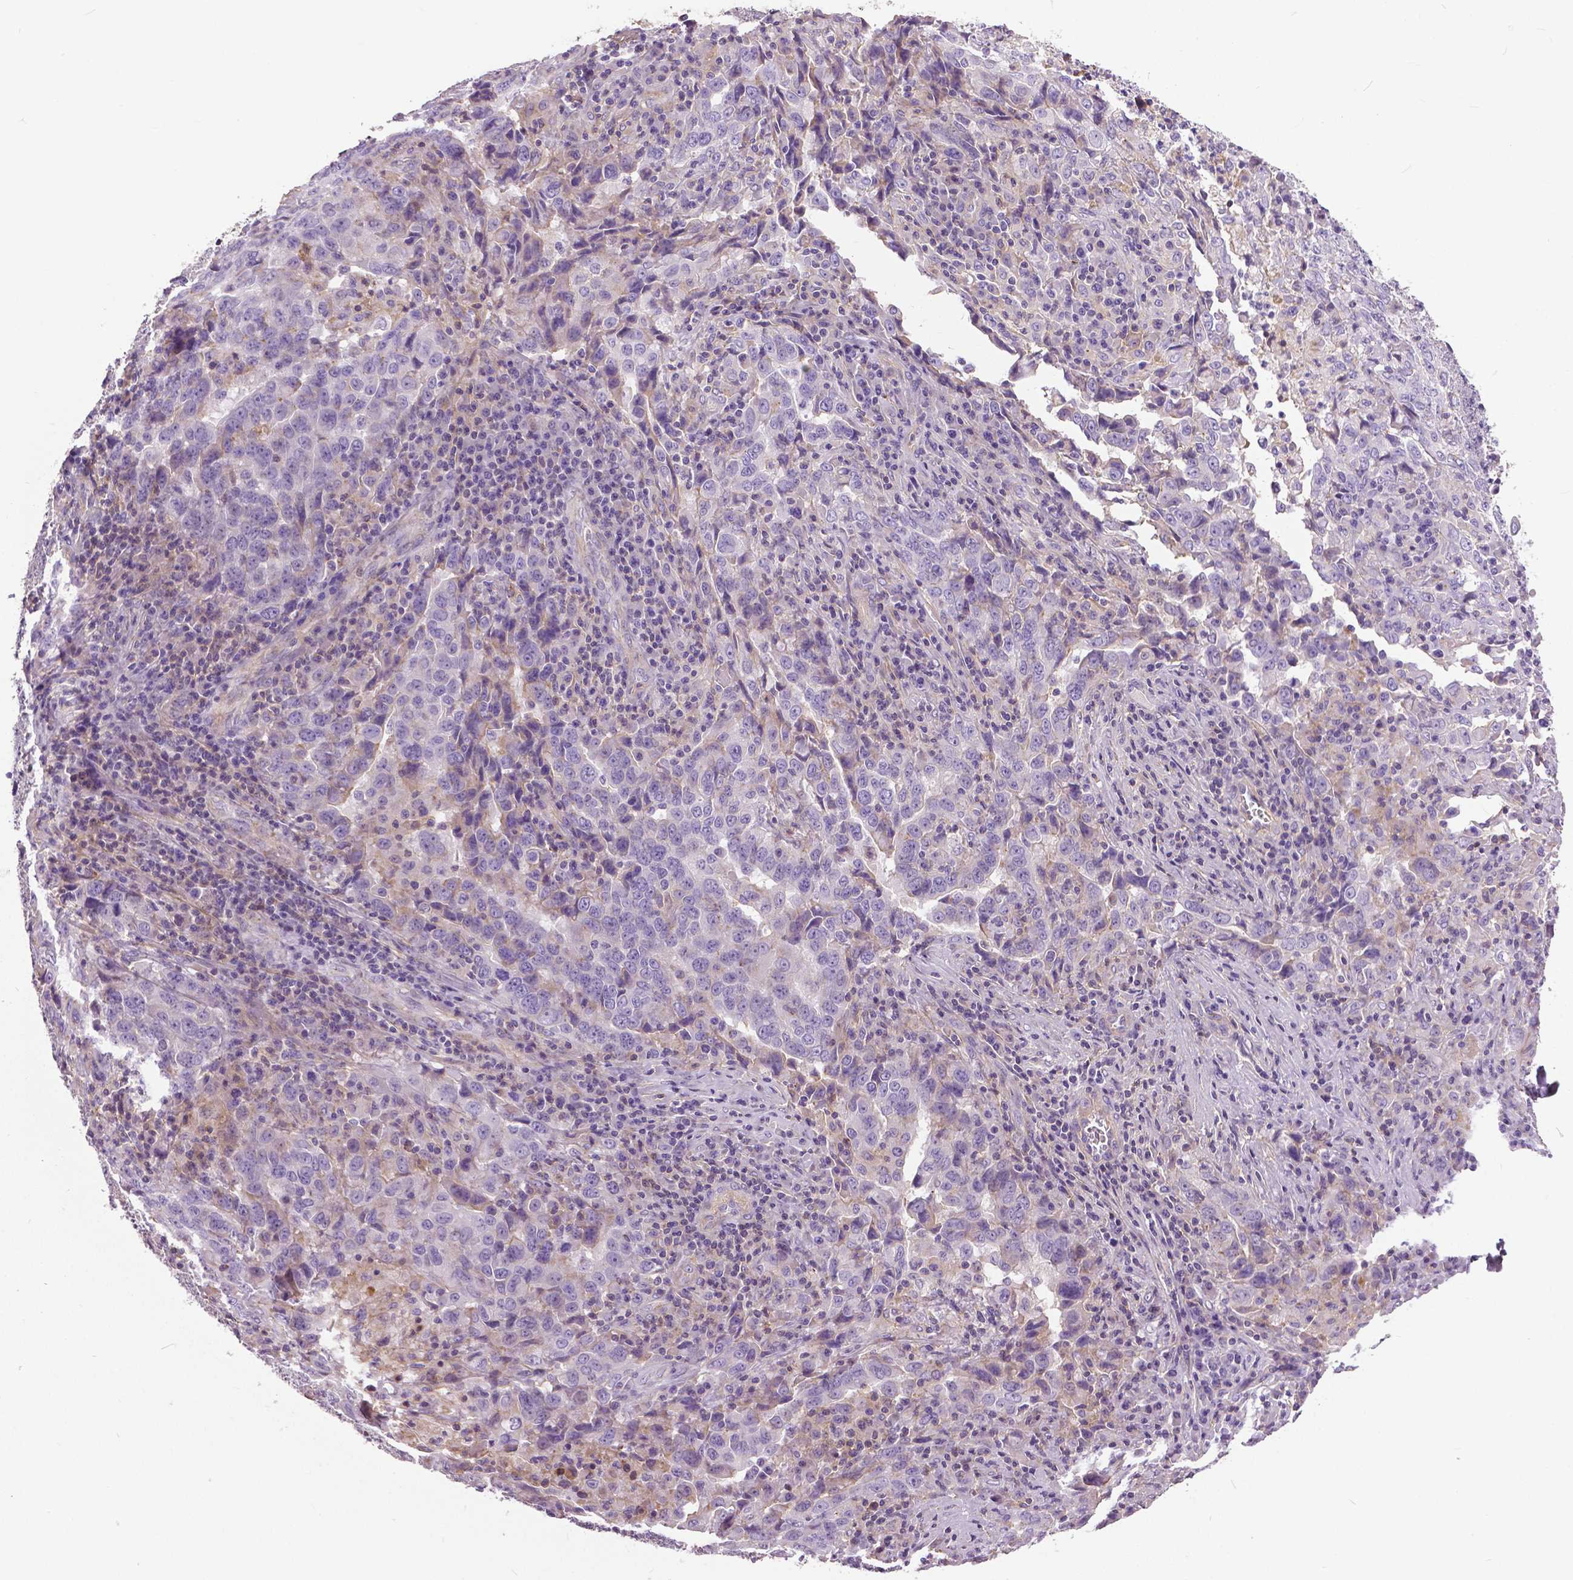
{"staining": {"intensity": "negative", "quantity": "none", "location": "none"}, "tissue": "lung cancer", "cell_type": "Tumor cells", "image_type": "cancer", "snomed": [{"axis": "morphology", "description": "Adenocarcinoma, NOS"}, {"axis": "topography", "description": "Lung"}], "caption": "This is an IHC photomicrograph of human lung adenocarcinoma. There is no positivity in tumor cells.", "gene": "ANXA13", "patient": {"sex": "male", "age": 67}}